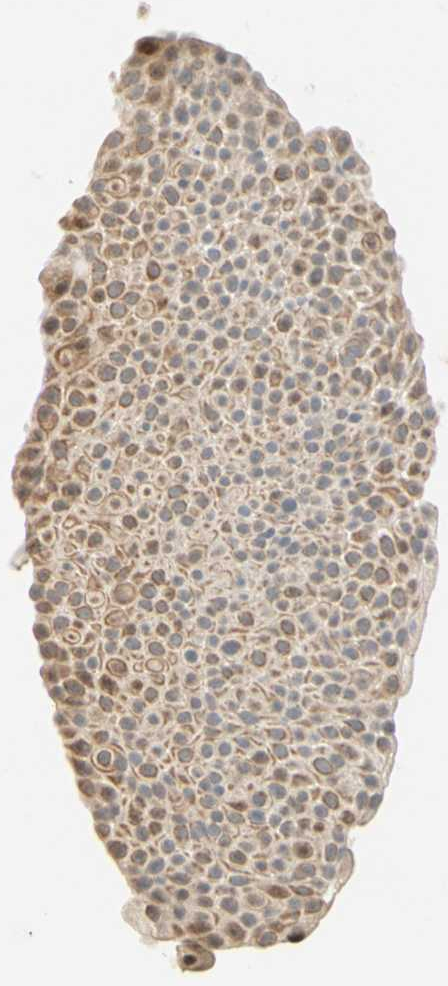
{"staining": {"intensity": "moderate", "quantity": ">75%", "location": "cytoplasmic/membranous,nuclear"}, "tissue": "urothelial cancer", "cell_type": "Tumor cells", "image_type": "cancer", "snomed": [{"axis": "morphology", "description": "Urothelial carcinoma, Low grade"}, {"axis": "topography", "description": "Urinary bladder"}], "caption": "Tumor cells exhibit medium levels of moderate cytoplasmic/membranous and nuclear expression in about >75% of cells in urothelial carcinoma (low-grade).", "gene": "ANGPT2", "patient": {"sex": "female", "age": 60}}